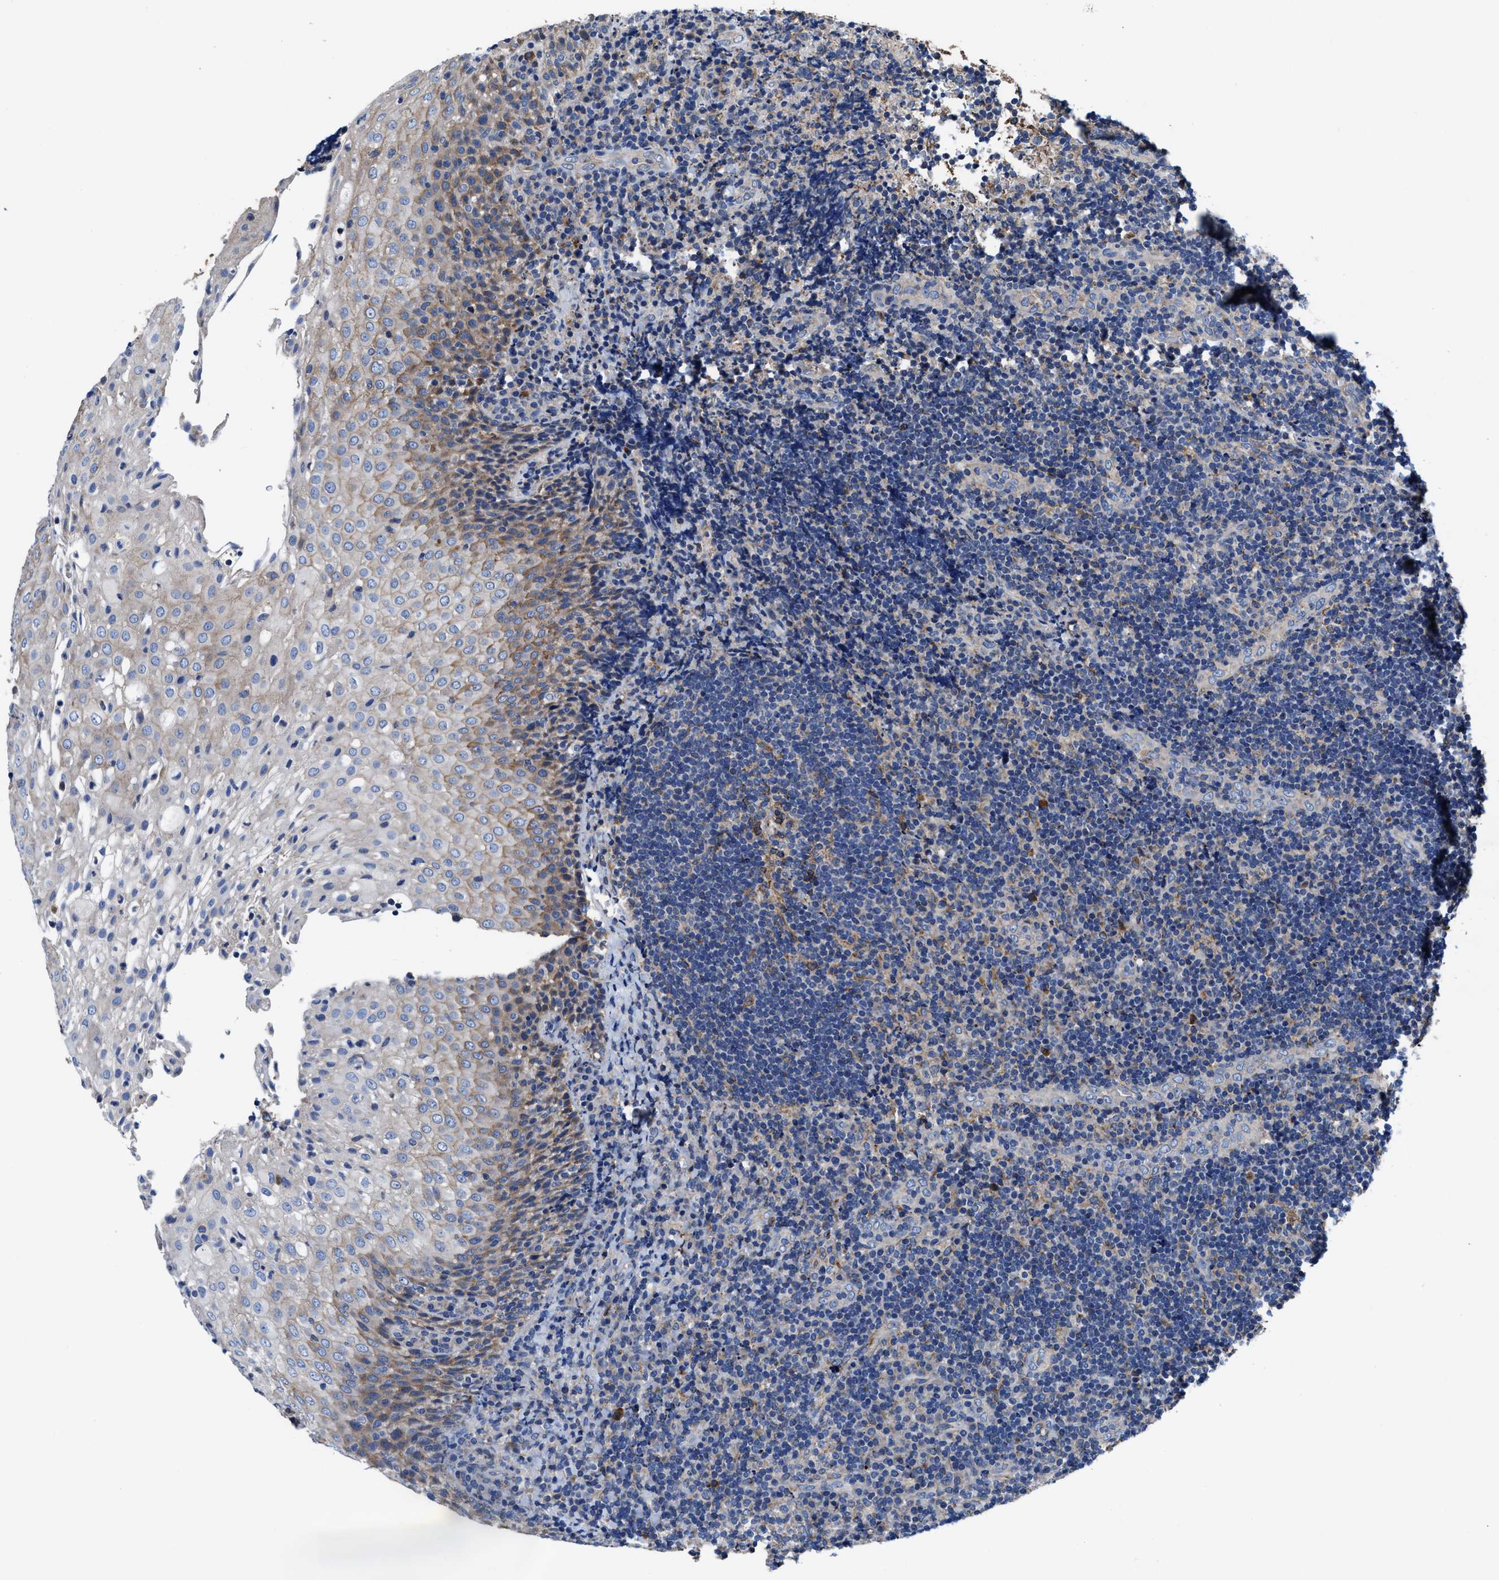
{"staining": {"intensity": "weak", "quantity": "<25%", "location": "cytoplasmic/membranous"}, "tissue": "lymphoma", "cell_type": "Tumor cells", "image_type": "cancer", "snomed": [{"axis": "morphology", "description": "Malignant lymphoma, non-Hodgkin's type, High grade"}, {"axis": "topography", "description": "Tonsil"}], "caption": "Immunohistochemistry (IHC) of lymphoma exhibits no positivity in tumor cells.", "gene": "TMEM30A", "patient": {"sex": "female", "age": 36}}